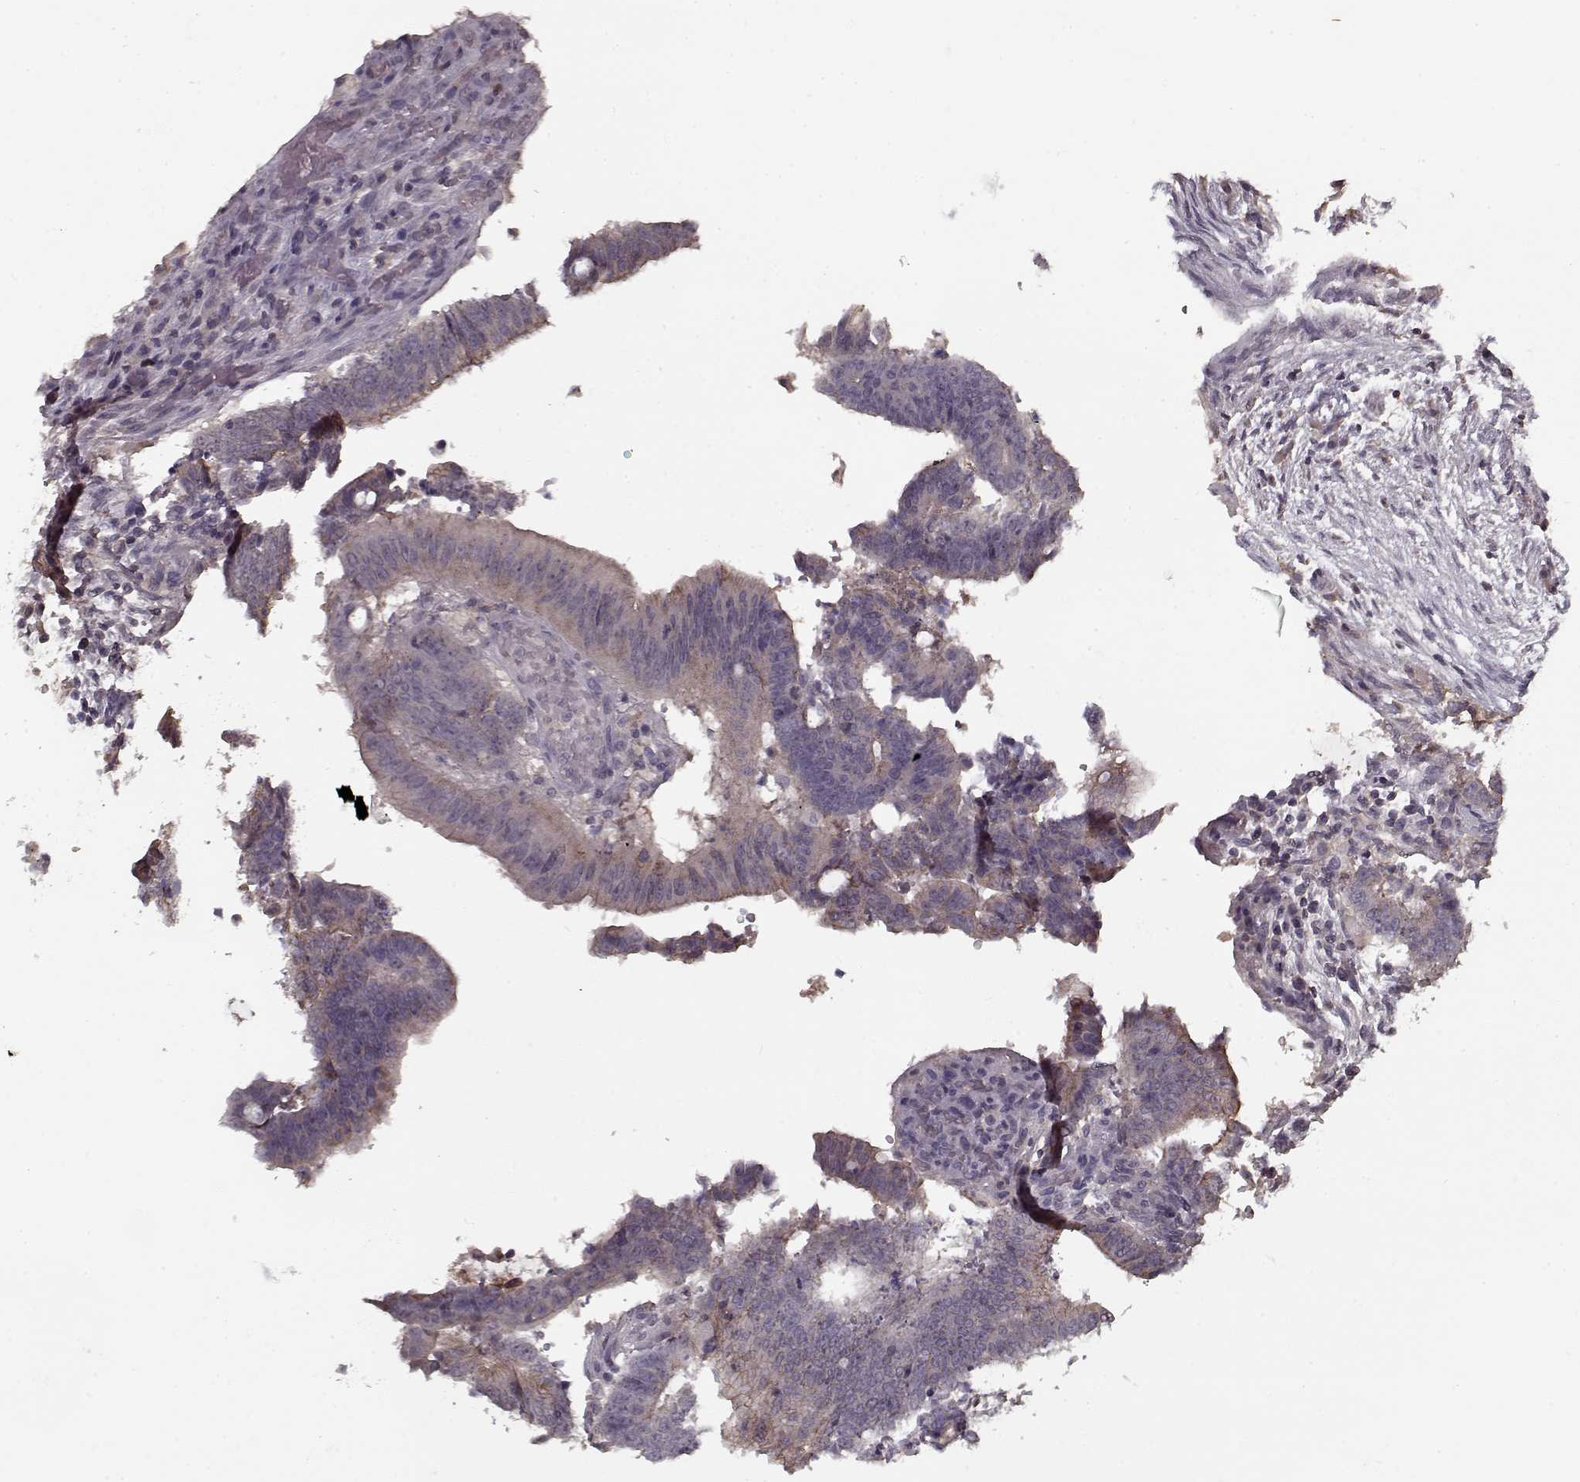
{"staining": {"intensity": "weak", "quantity": "<25%", "location": "cytoplasmic/membranous"}, "tissue": "colorectal cancer", "cell_type": "Tumor cells", "image_type": "cancer", "snomed": [{"axis": "morphology", "description": "Adenocarcinoma, NOS"}, {"axis": "topography", "description": "Colon"}], "caption": "This is an immunohistochemistry micrograph of colorectal cancer. There is no staining in tumor cells.", "gene": "AFM", "patient": {"sex": "female", "age": 43}}